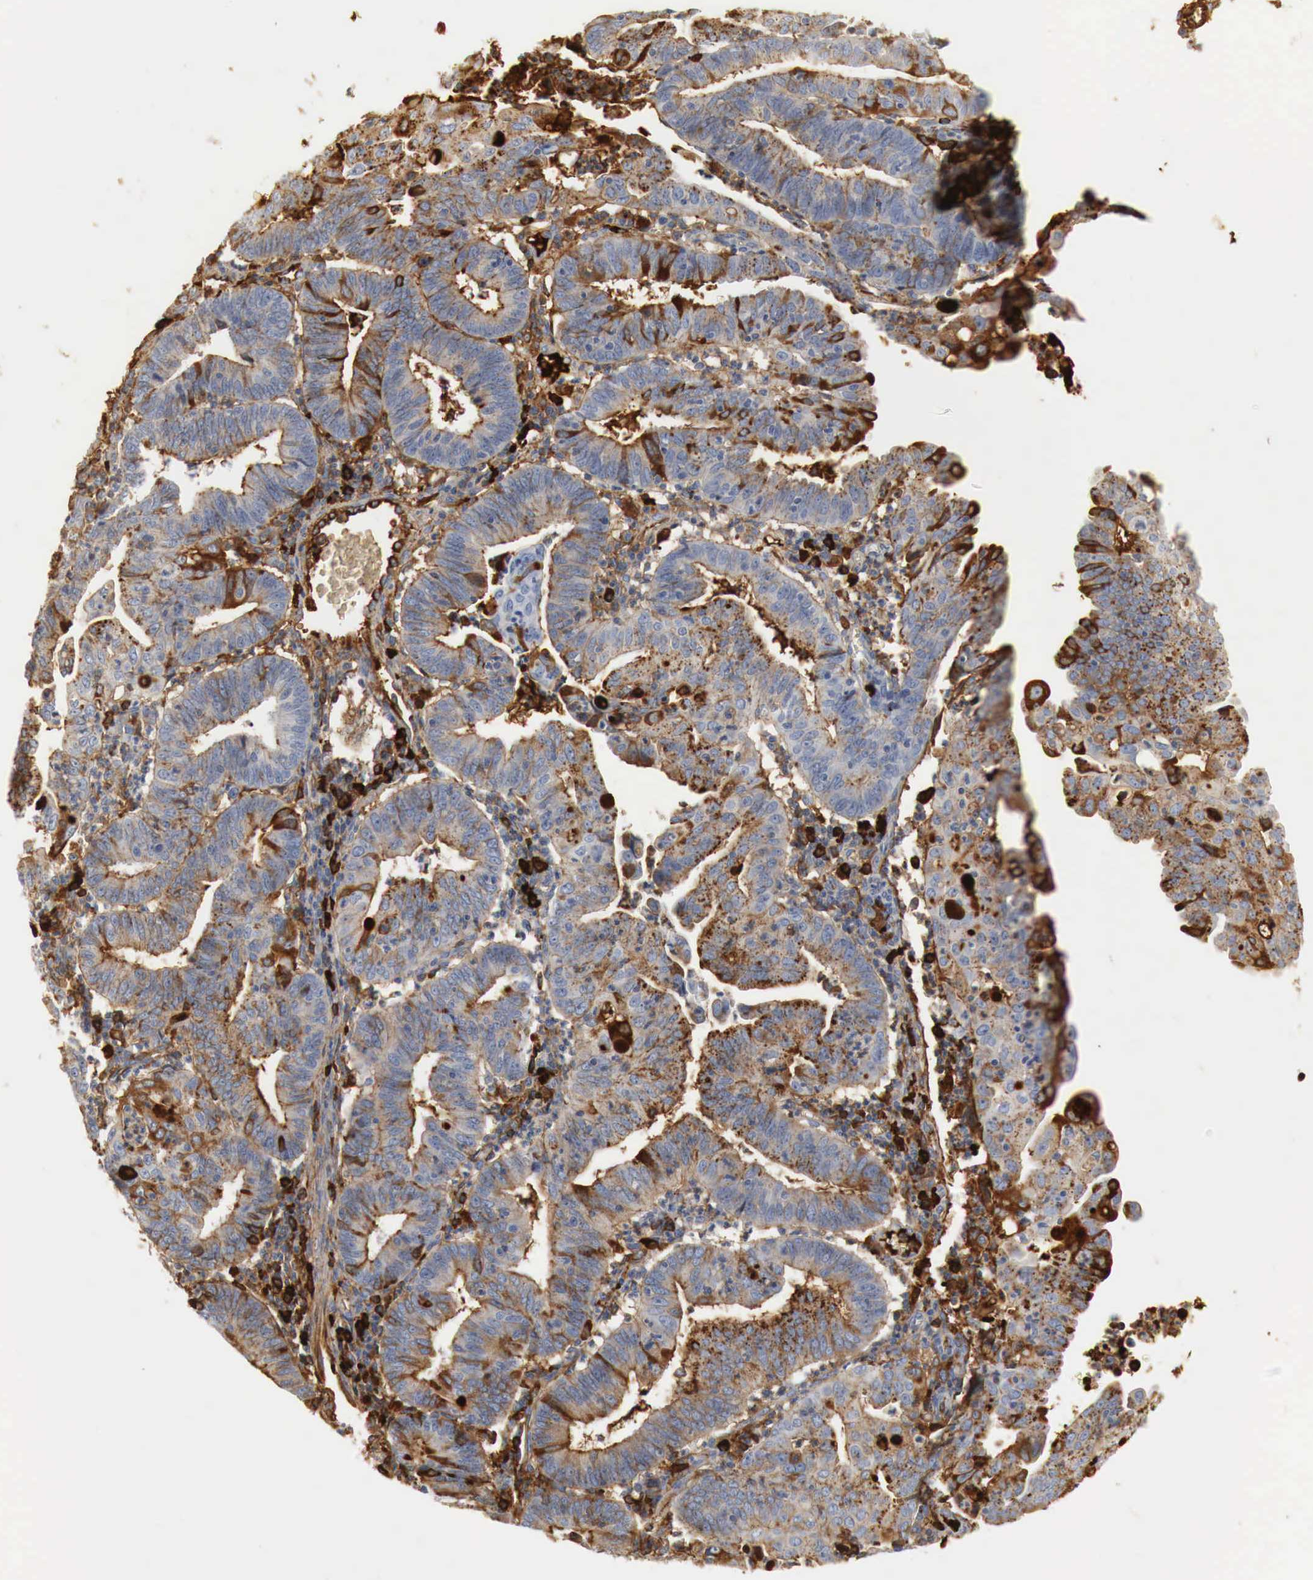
{"staining": {"intensity": "moderate", "quantity": "25%-75%", "location": "cytoplasmic/membranous"}, "tissue": "endometrial cancer", "cell_type": "Tumor cells", "image_type": "cancer", "snomed": [{"axis": "morphology", "description": "Adenocarcinoma, NOS"}, {"axis": "topography", "description": "Endometrium"}], "caption": "Endometrial adenocarcinoma was stained to show a protein in brown. There is medium levels of moderate cytoplasmic/membranous expression in about 25%-75% of tumor cells.", "gene": "IGLC3", "patient": {"sex": "female", "age": 60}}